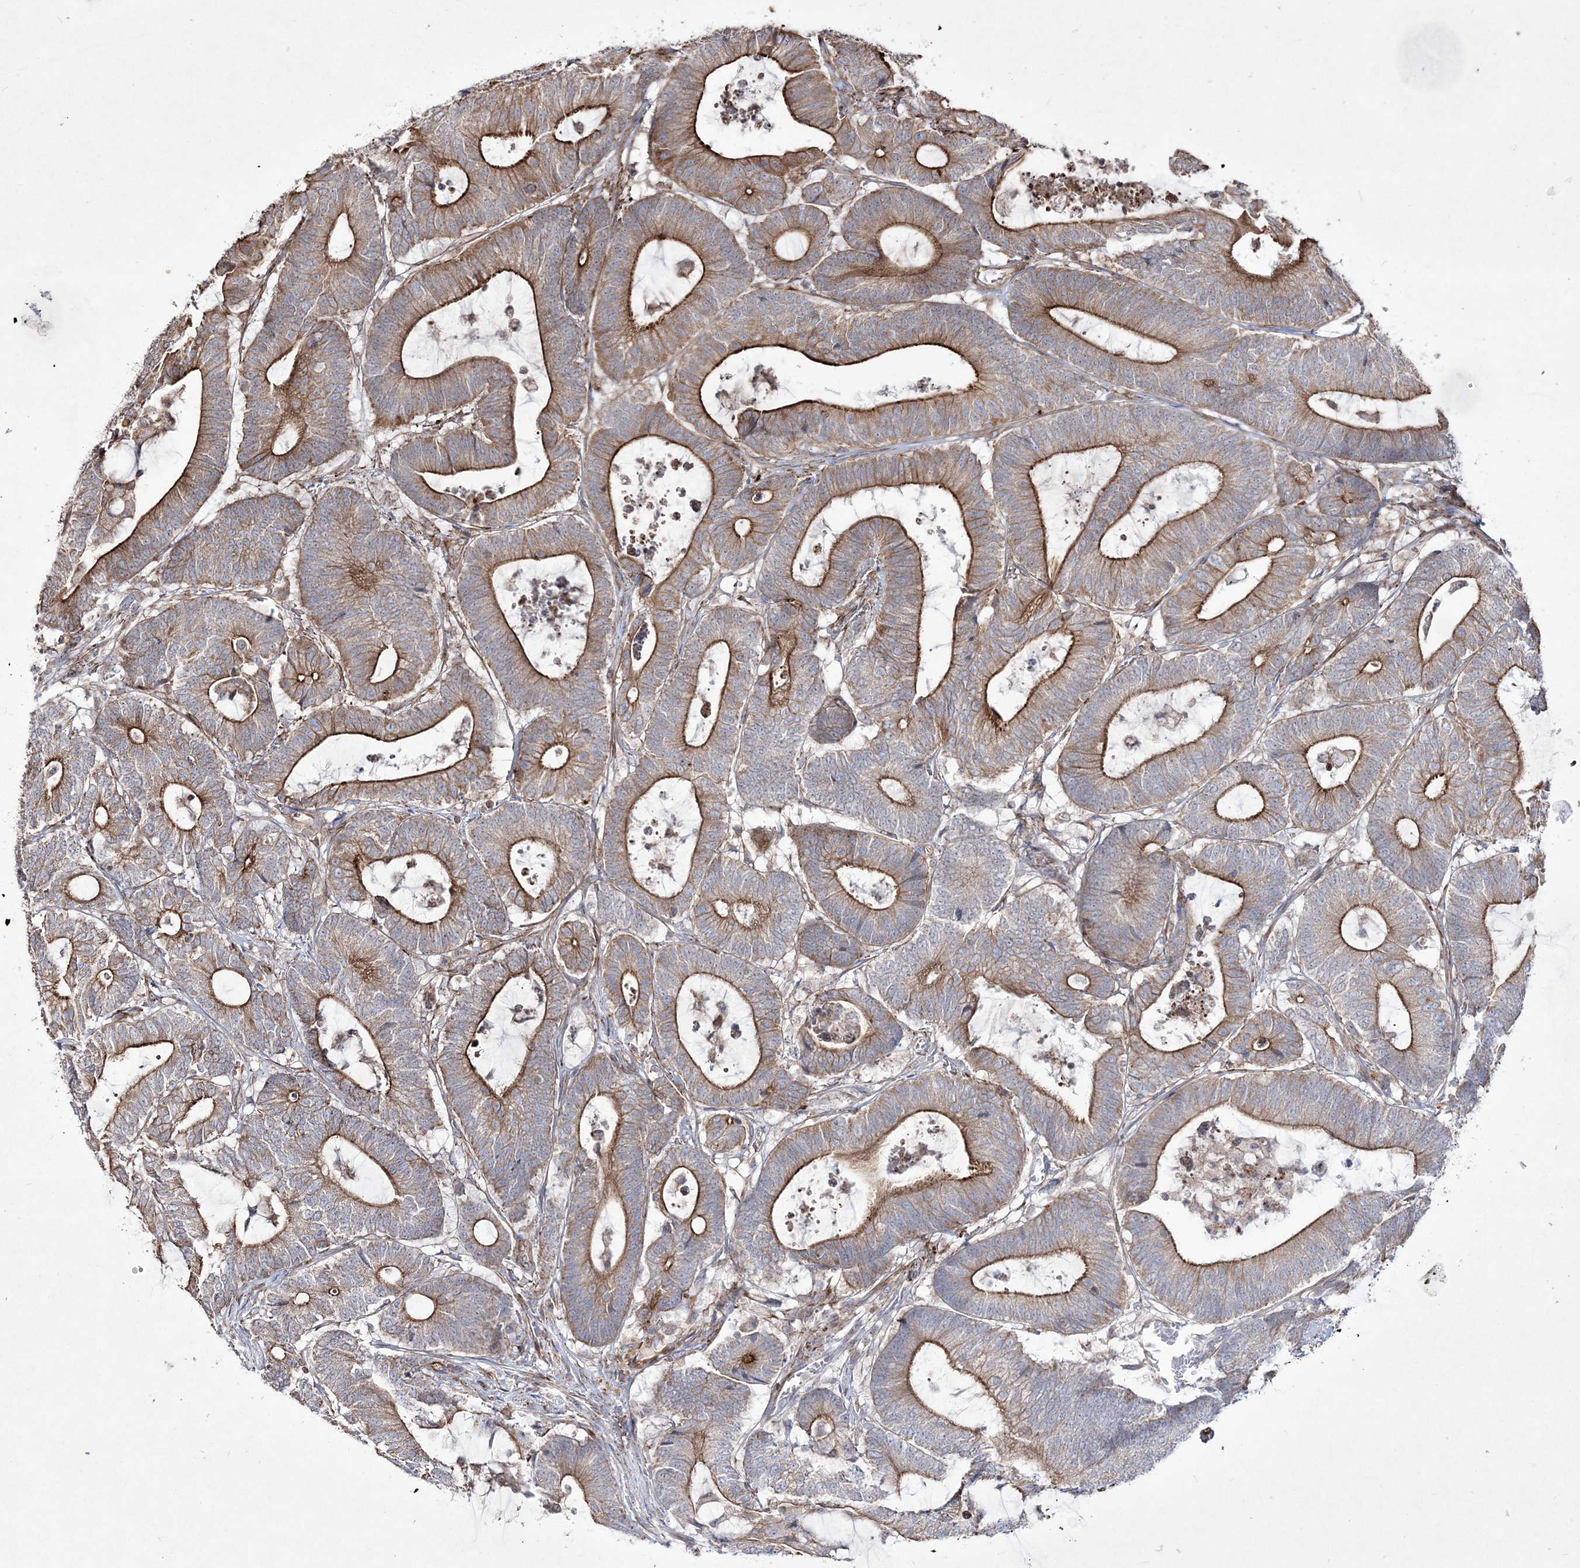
{"staining": {"intensity": "strong", "quantity": "25%-75%", "location": "cytoplasmic/membranous"}, "tissue": "colorectal cancer", "cell_type": "Tumor cells", "image_type": "cancer", "snomed": [{"axis": "morphology", "description": "Adenocarcinoma, NOS"}, {"axis": "topography", "description": "Colon"}], "caption": "Protein analysis of colorectal cancer (adenocarcinoma) tissue reveals strong cytoplasmic/membranous expression in approximately 25%-75% of tumor cells. (brown staining indicates protein expression, while blue staining denotes nuclei).", "gene": "RICTOR", "patient": {"sex": "female", "age": 84}}